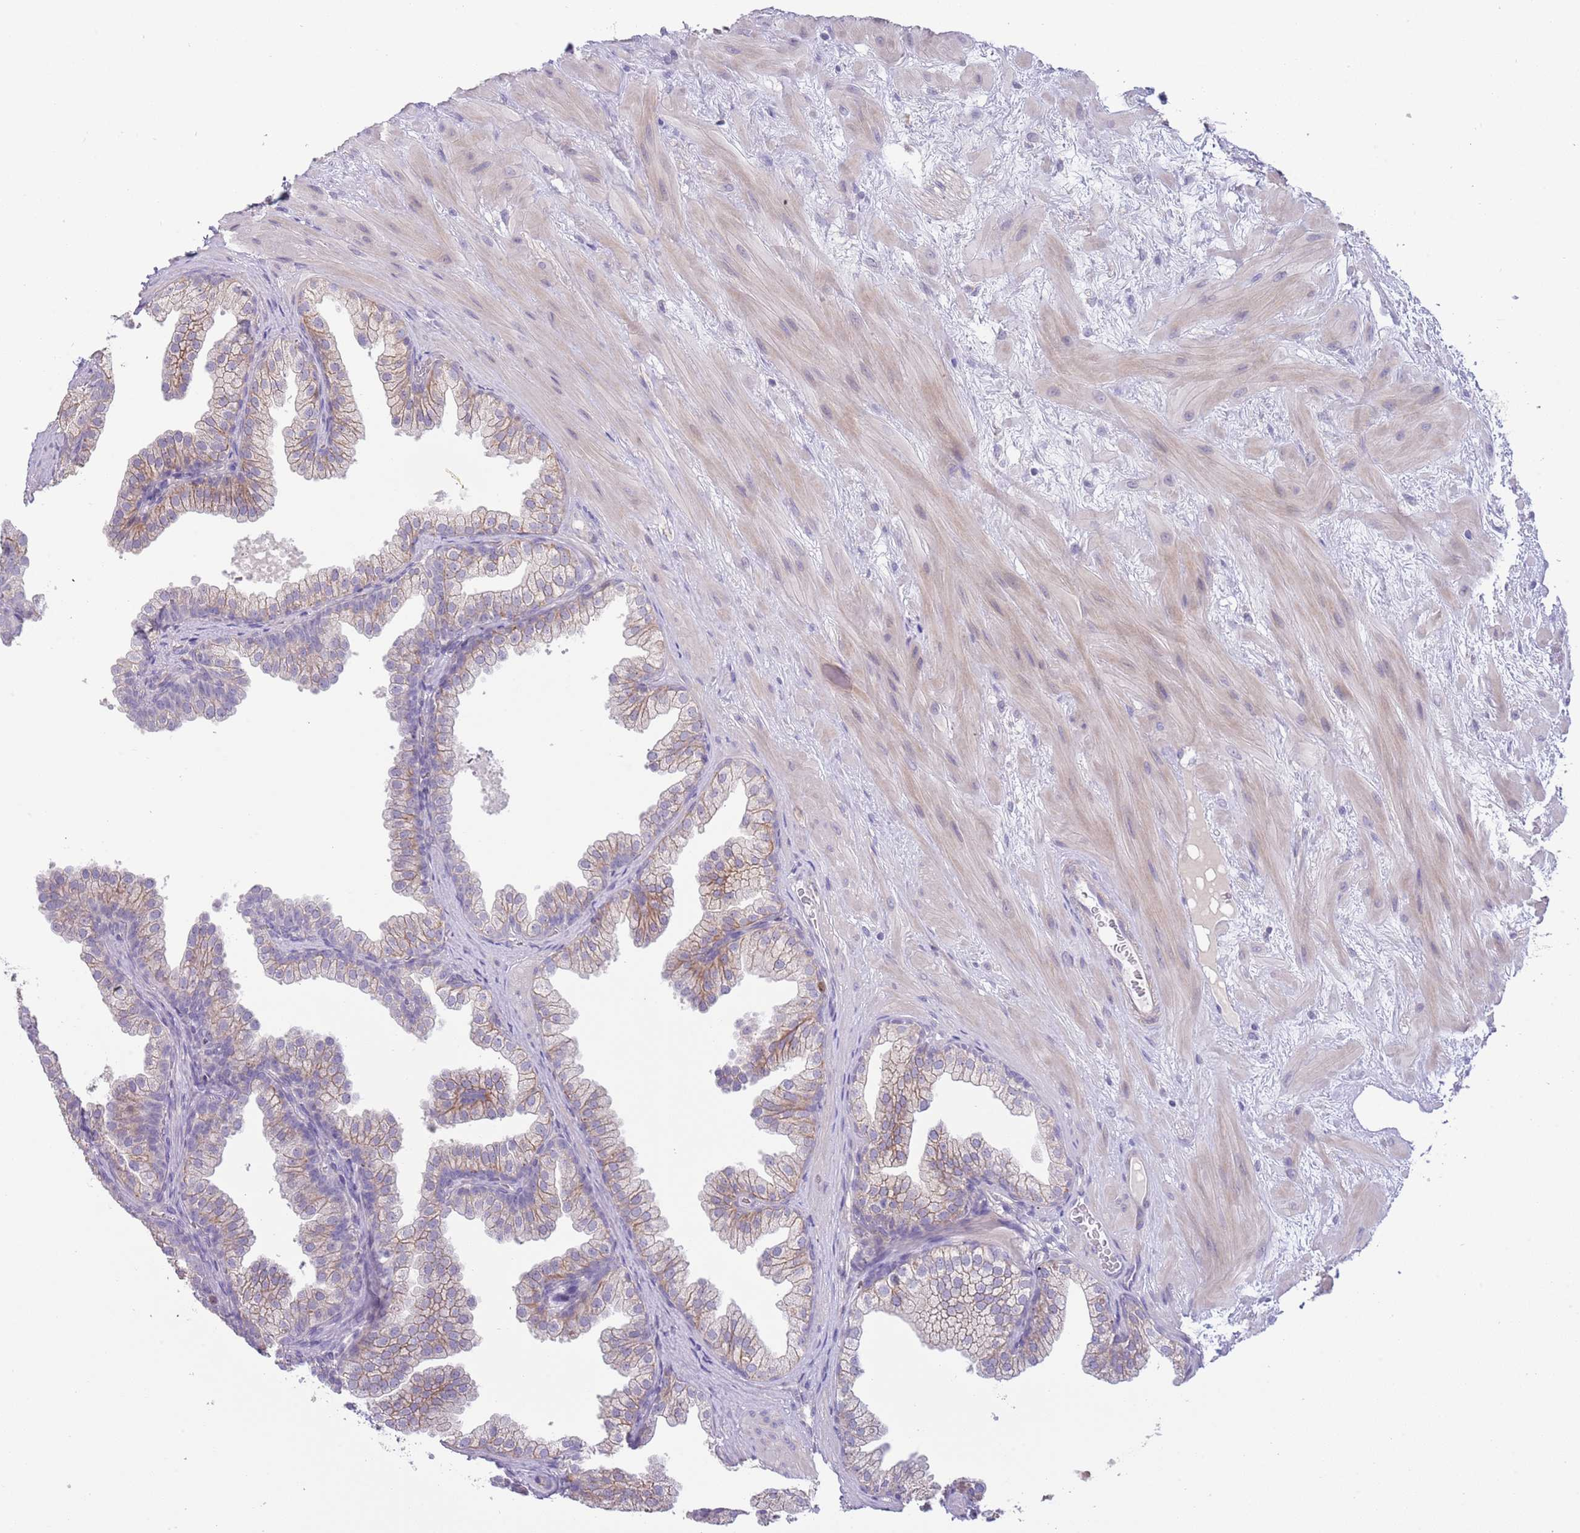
{"staining": {"intensity": "moderate", "quantity": "25%-75%", "location": "cytoplasmic/membranous"}, "tissue": "prostate", "cell_type": "Glandular cells", "image_type": "normal", "snomed": [{"axis": "morphology", "description": "Normal tissue, NOS"}, {"axis": "topography", "description": "Prostate"}], "caption": "High-power microscopy captured an immunohistochemistry (IHC) histopathology image of unremarkable prostate, revealing moderate cytoplasmic/membranous staining in approximately 25%-75% of glandular cells. The staining was performed using DAB to visualize the protein expression in brown, while the nuclei were stained in blue with hematoxylin (Magnification: 20x).", "gene": "PIMREG", "patient": {"sex": "male", "age": 37}}